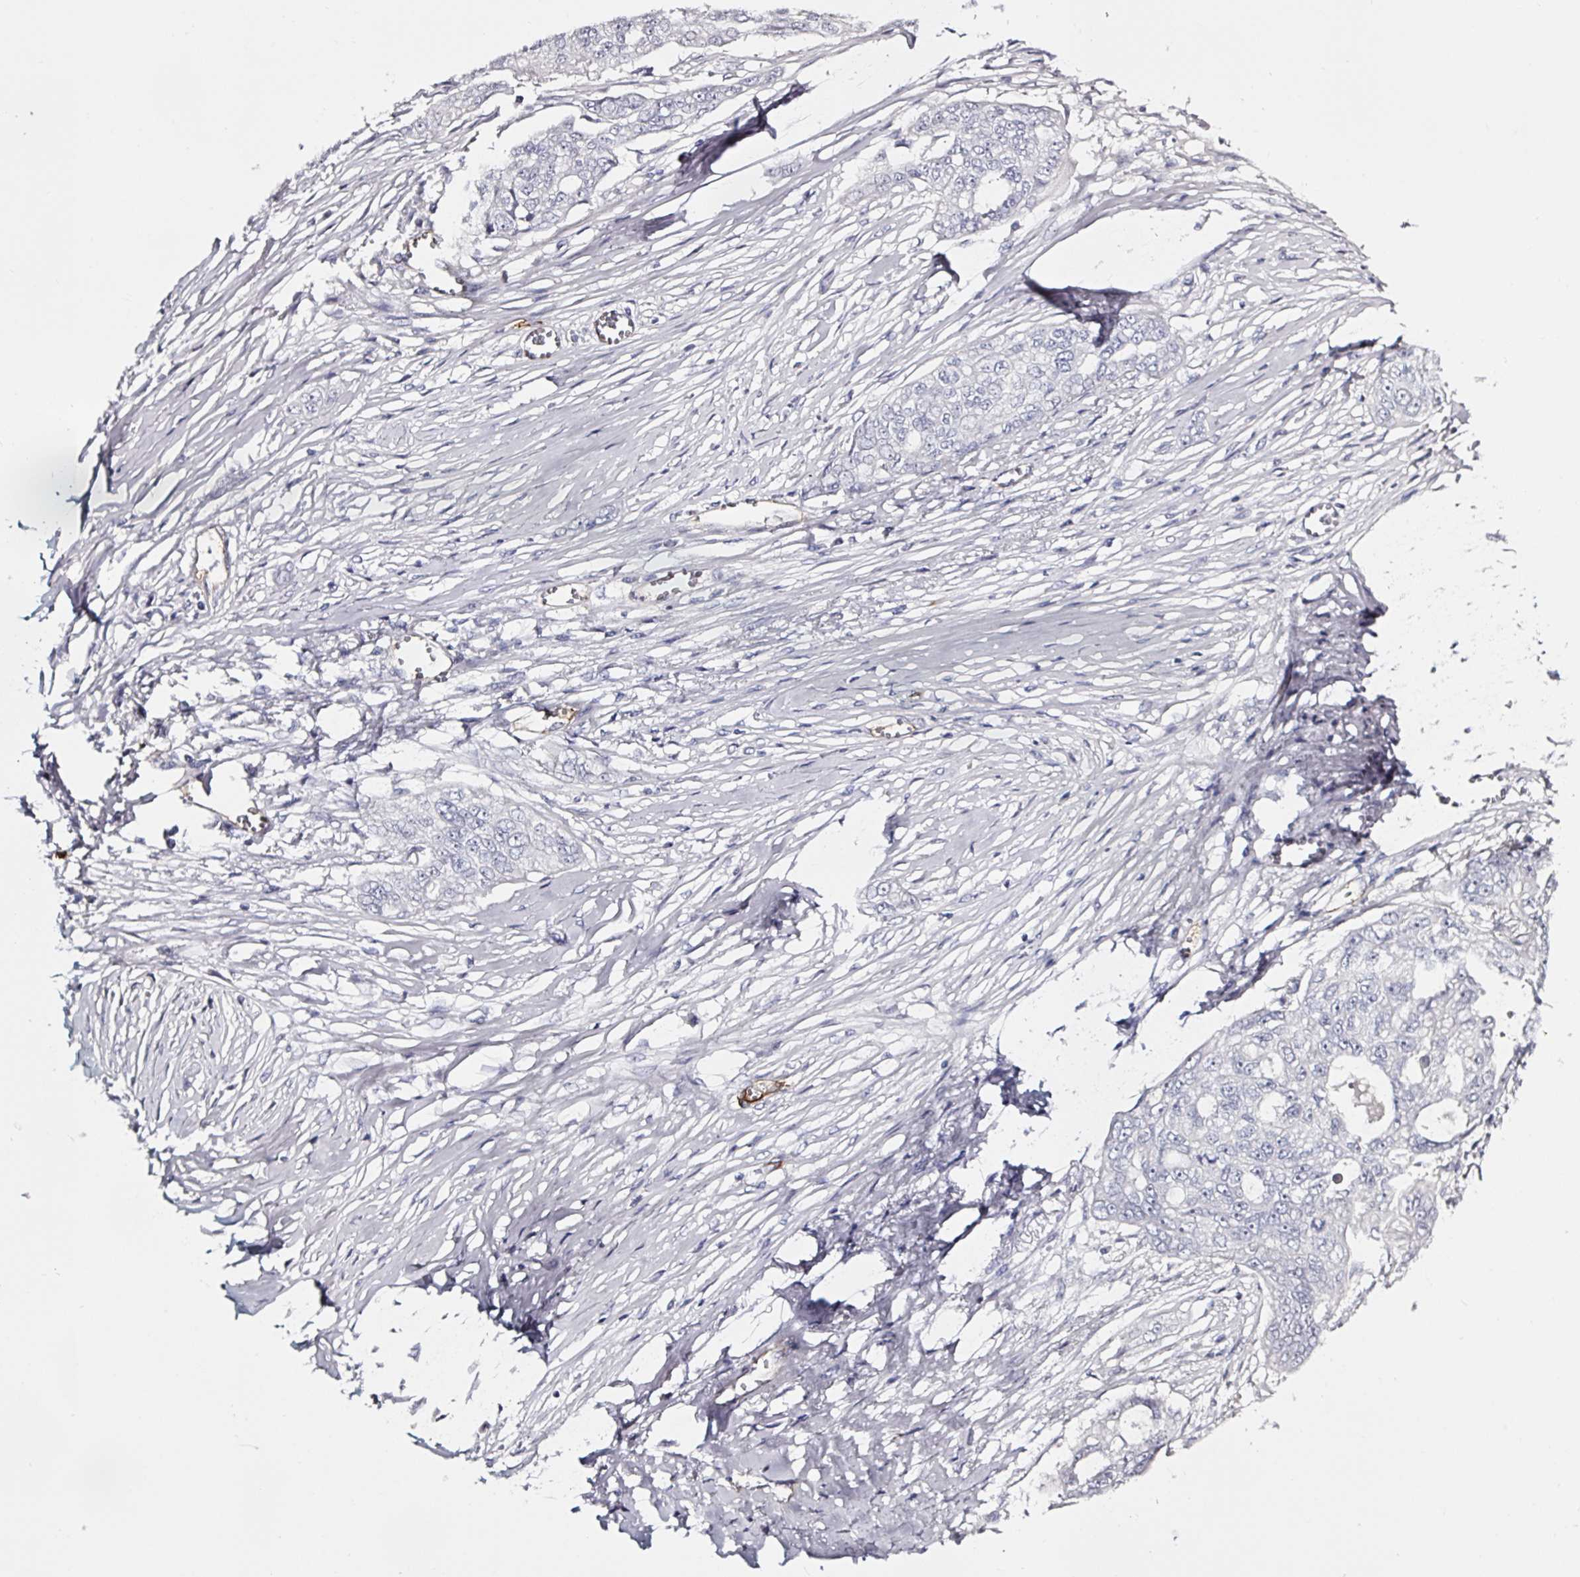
{"staining": {"intensity": "negative", "quantity": "none", "location": "none"}, "tissue": "ovarian cancer", "cell_type": "Tumor cells", "image_type": "cancer", "snomed": [{"axis": "morphology", "description": "Carcinoma, endometroid"}, {"axis": "topography", "description": "Ovary"}], "caption": "High power microscopy photomicrograph of an immunohistochemistry (IHC) image of ovarian endometroid carcinoma, revealing no significant staining in tumor cells.", "gene": "ACSBG2", "patient": {"sex": "female", "age": 70}}